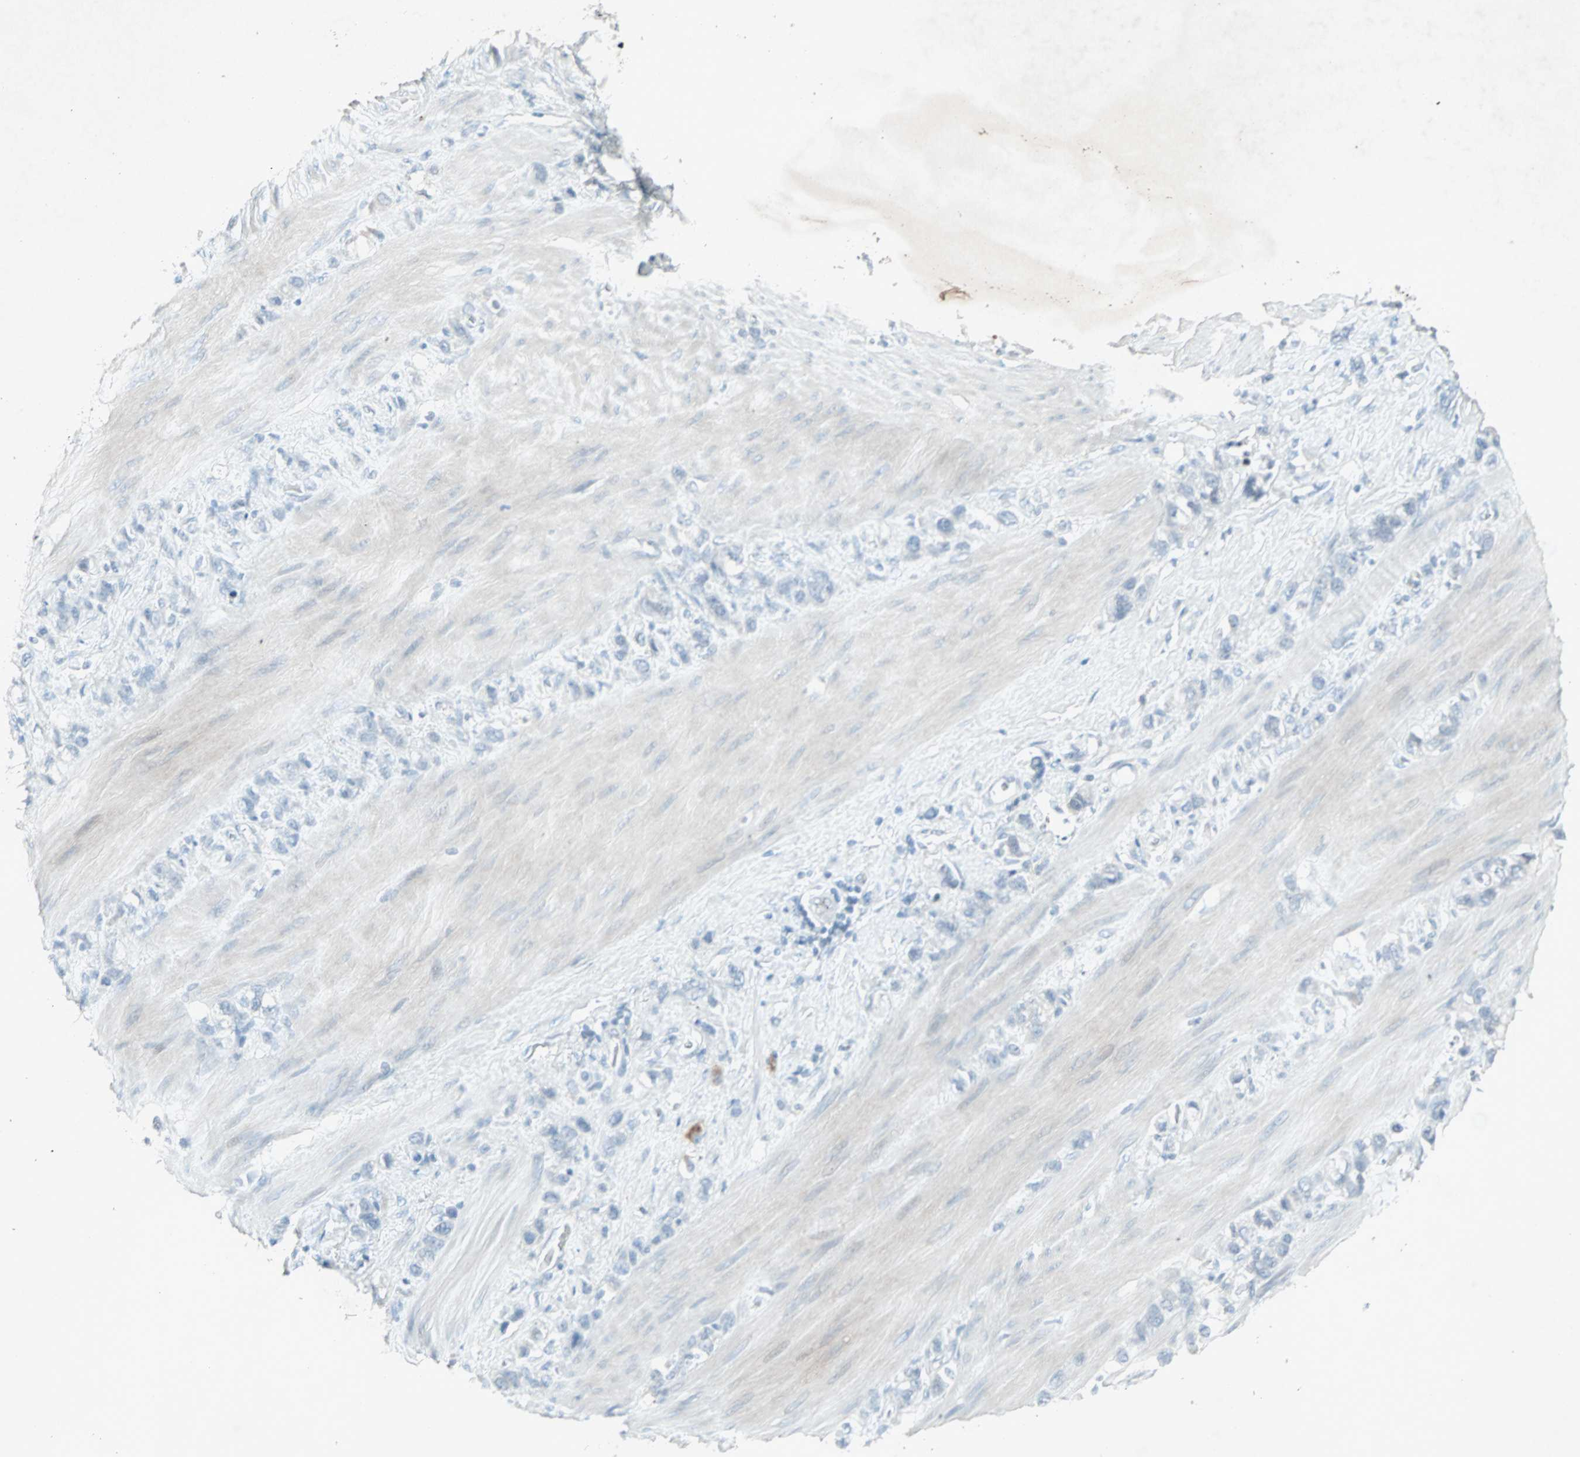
{"staining": {"intensity": "negative", "quantity": "none", "location": "none"}, "tissue": "stomach cancer", "cell_type": "Tumor cells", "image_type": "cancer", "snomed": [{"axis": "morphology", "description": "Normal tissue, NOS"}, {"axis": "morphology", "description": "Adenocarcinoma, NOS"}, {"axis": "morphology", "description": "Adenocarcinoma, High grade"}, {"axis": "topography", "description": "Stomach, upper"}, {"axis": "topography", "description": "Stomach"}], "caption": "This is an immunohistochemistry photomicrograph of human adenocarcinoma (stomach). There is no staining in tumor cells.", "gene": "LANCL3", "patient": {"sex": "female", "age": 65}}